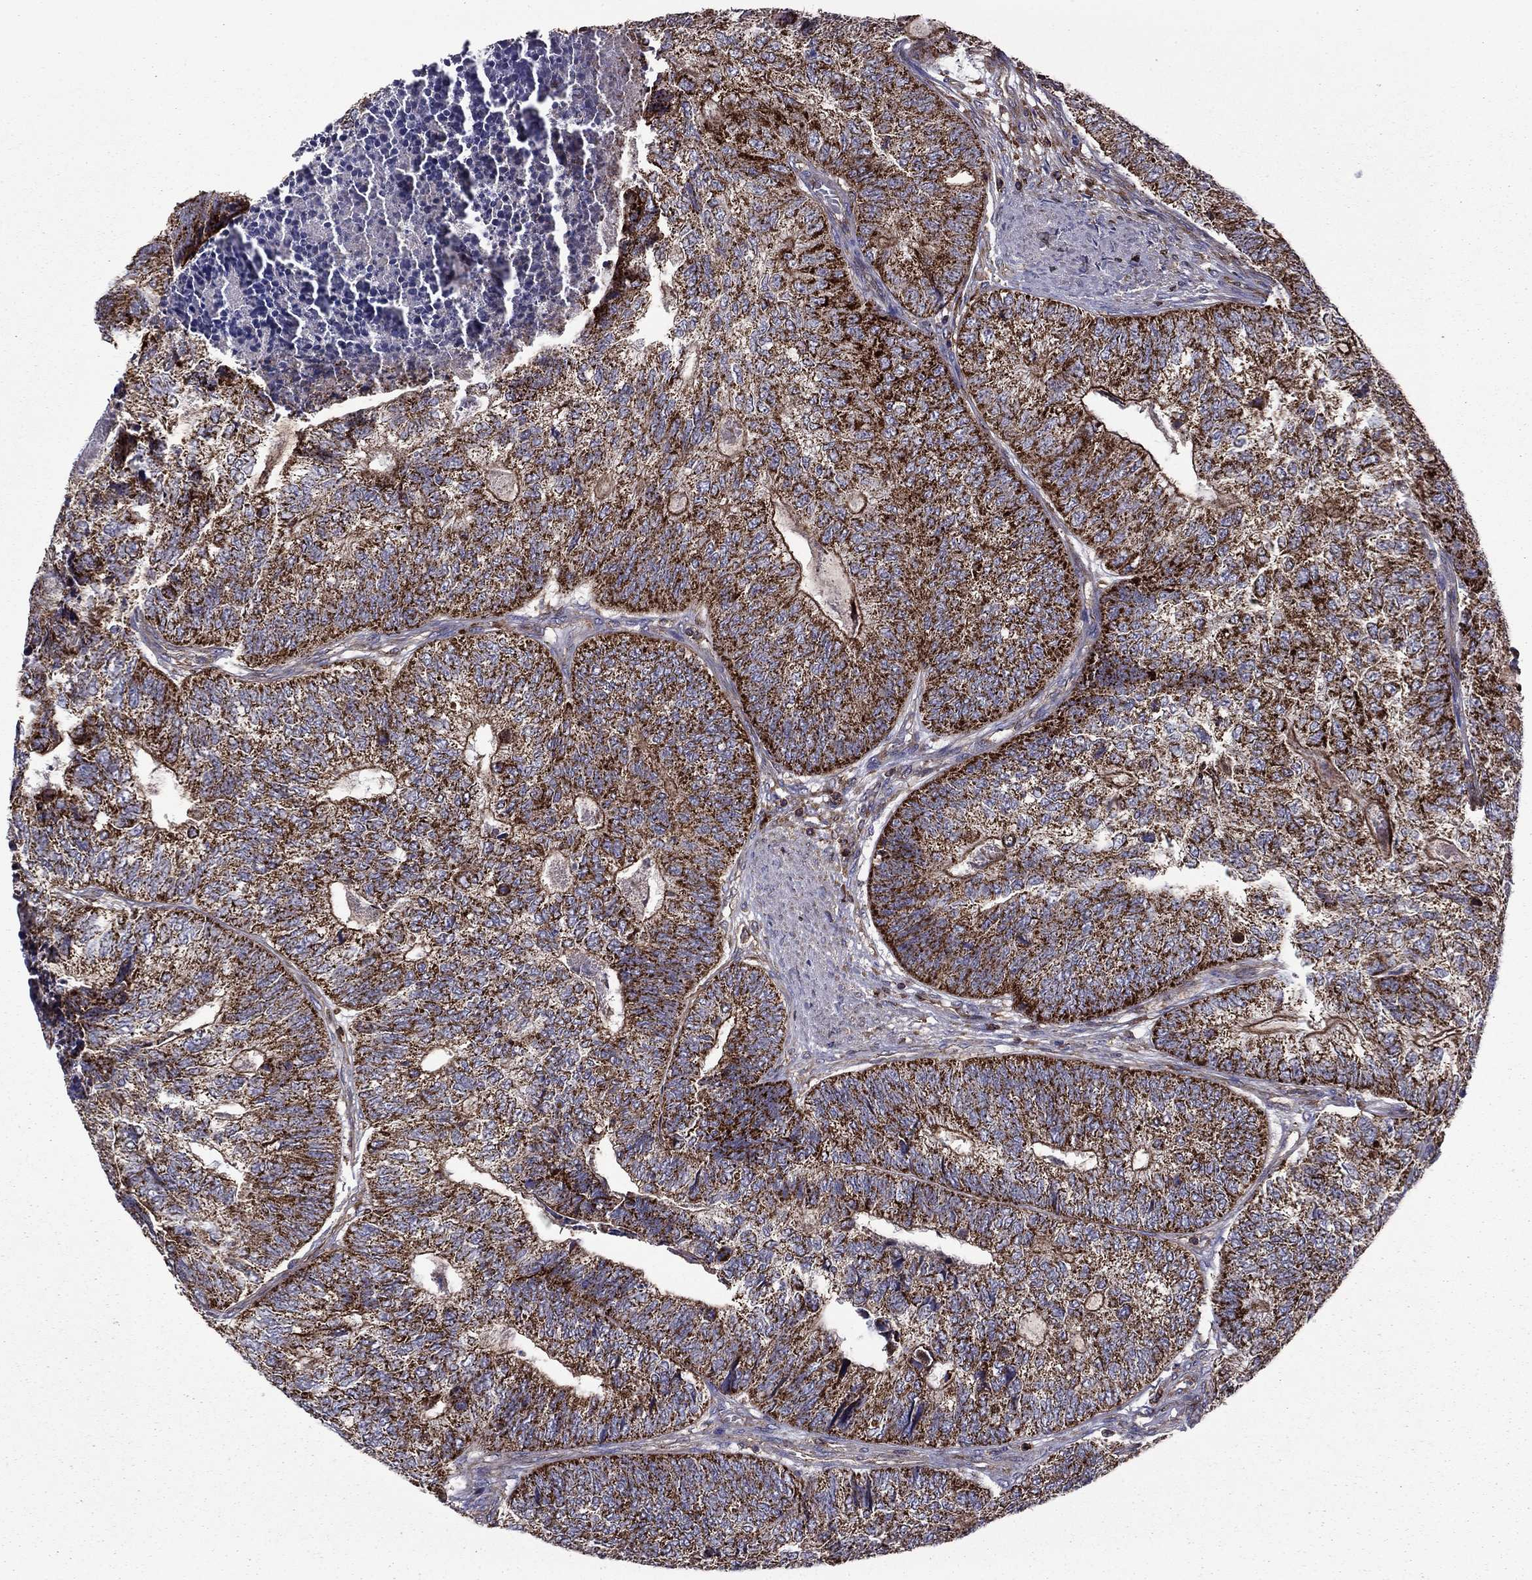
{"staining": {"intensity": "strong", "quantity": "<25%", "location": "cytoplasmic/membranous"}, "tissue": "colorectal cancer", "cell_type": "Tumor cells", "image_type": "cancer", "snomed": [{"axis": "morphology", "description": "Adenocarcinoma, NOS"}, {"axis": "topography", "description": "Colon"}], "caption": "Human colorectal cancer (adenocarcinoma) stained with a brown dye shows strong cytoplasmic/membranous positive staining in about <25% of tumor cells.", "gene": "ALG6", "patient": {"sex": "female", "age": 67}}